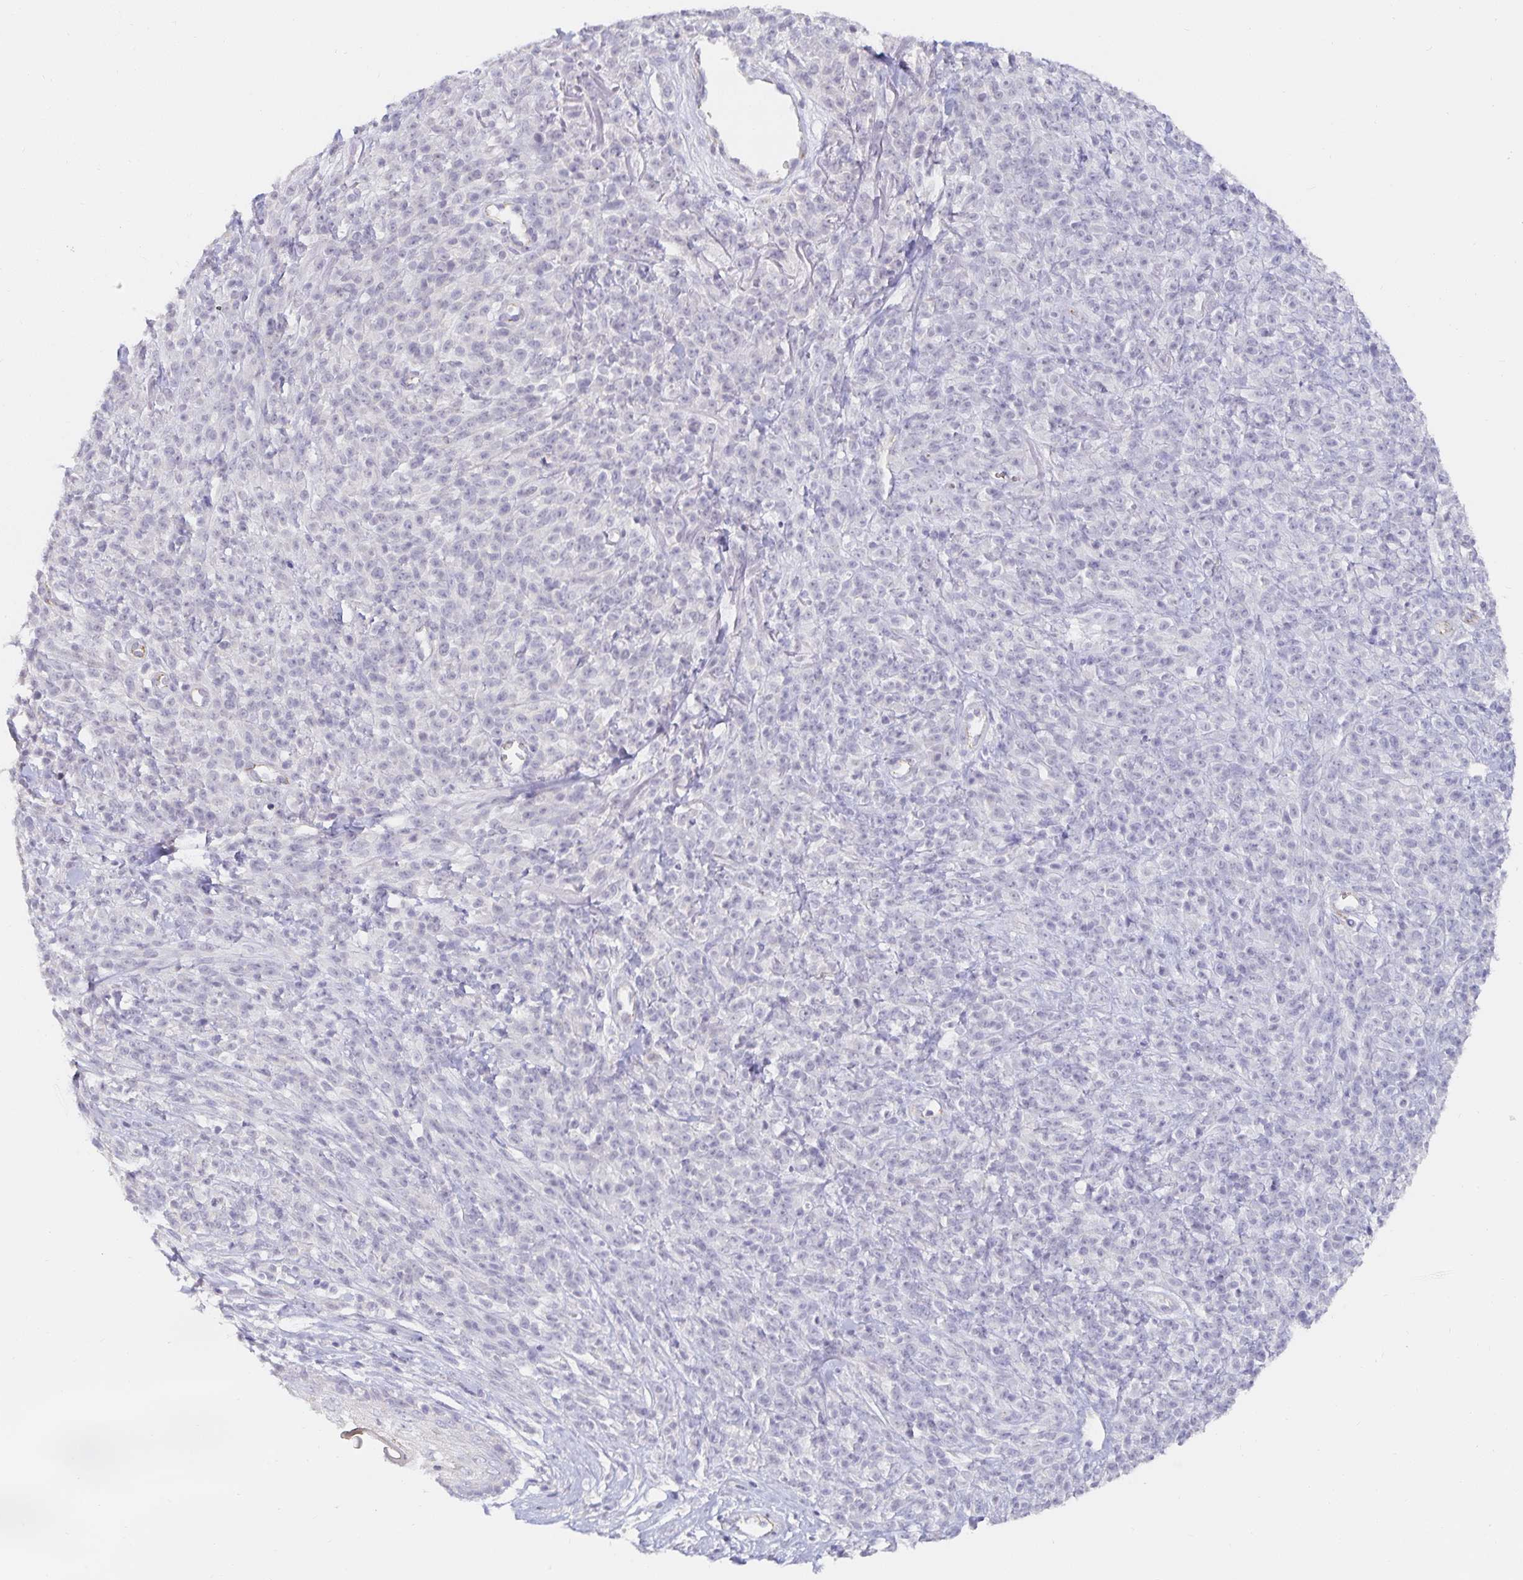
{"staining": {"intensity": "negative", "quantity": "none", "location": "none"}, "tissue": "melanoma", "cell_type": "Tumor cells", "image_type": "cancer", "snomed": [{"axis": "morphology", "description": "Malignant melanoma, NOS"}, {"axis": "topography", "description": "Skin"}, {"axis": "topography", "description": "Skin of trunk"}], "caption": "Tumor cells show no significant protein expression in malignant melanoma.", "gene": "PDX1", "patient": {"sex": "male", "age": 74}}